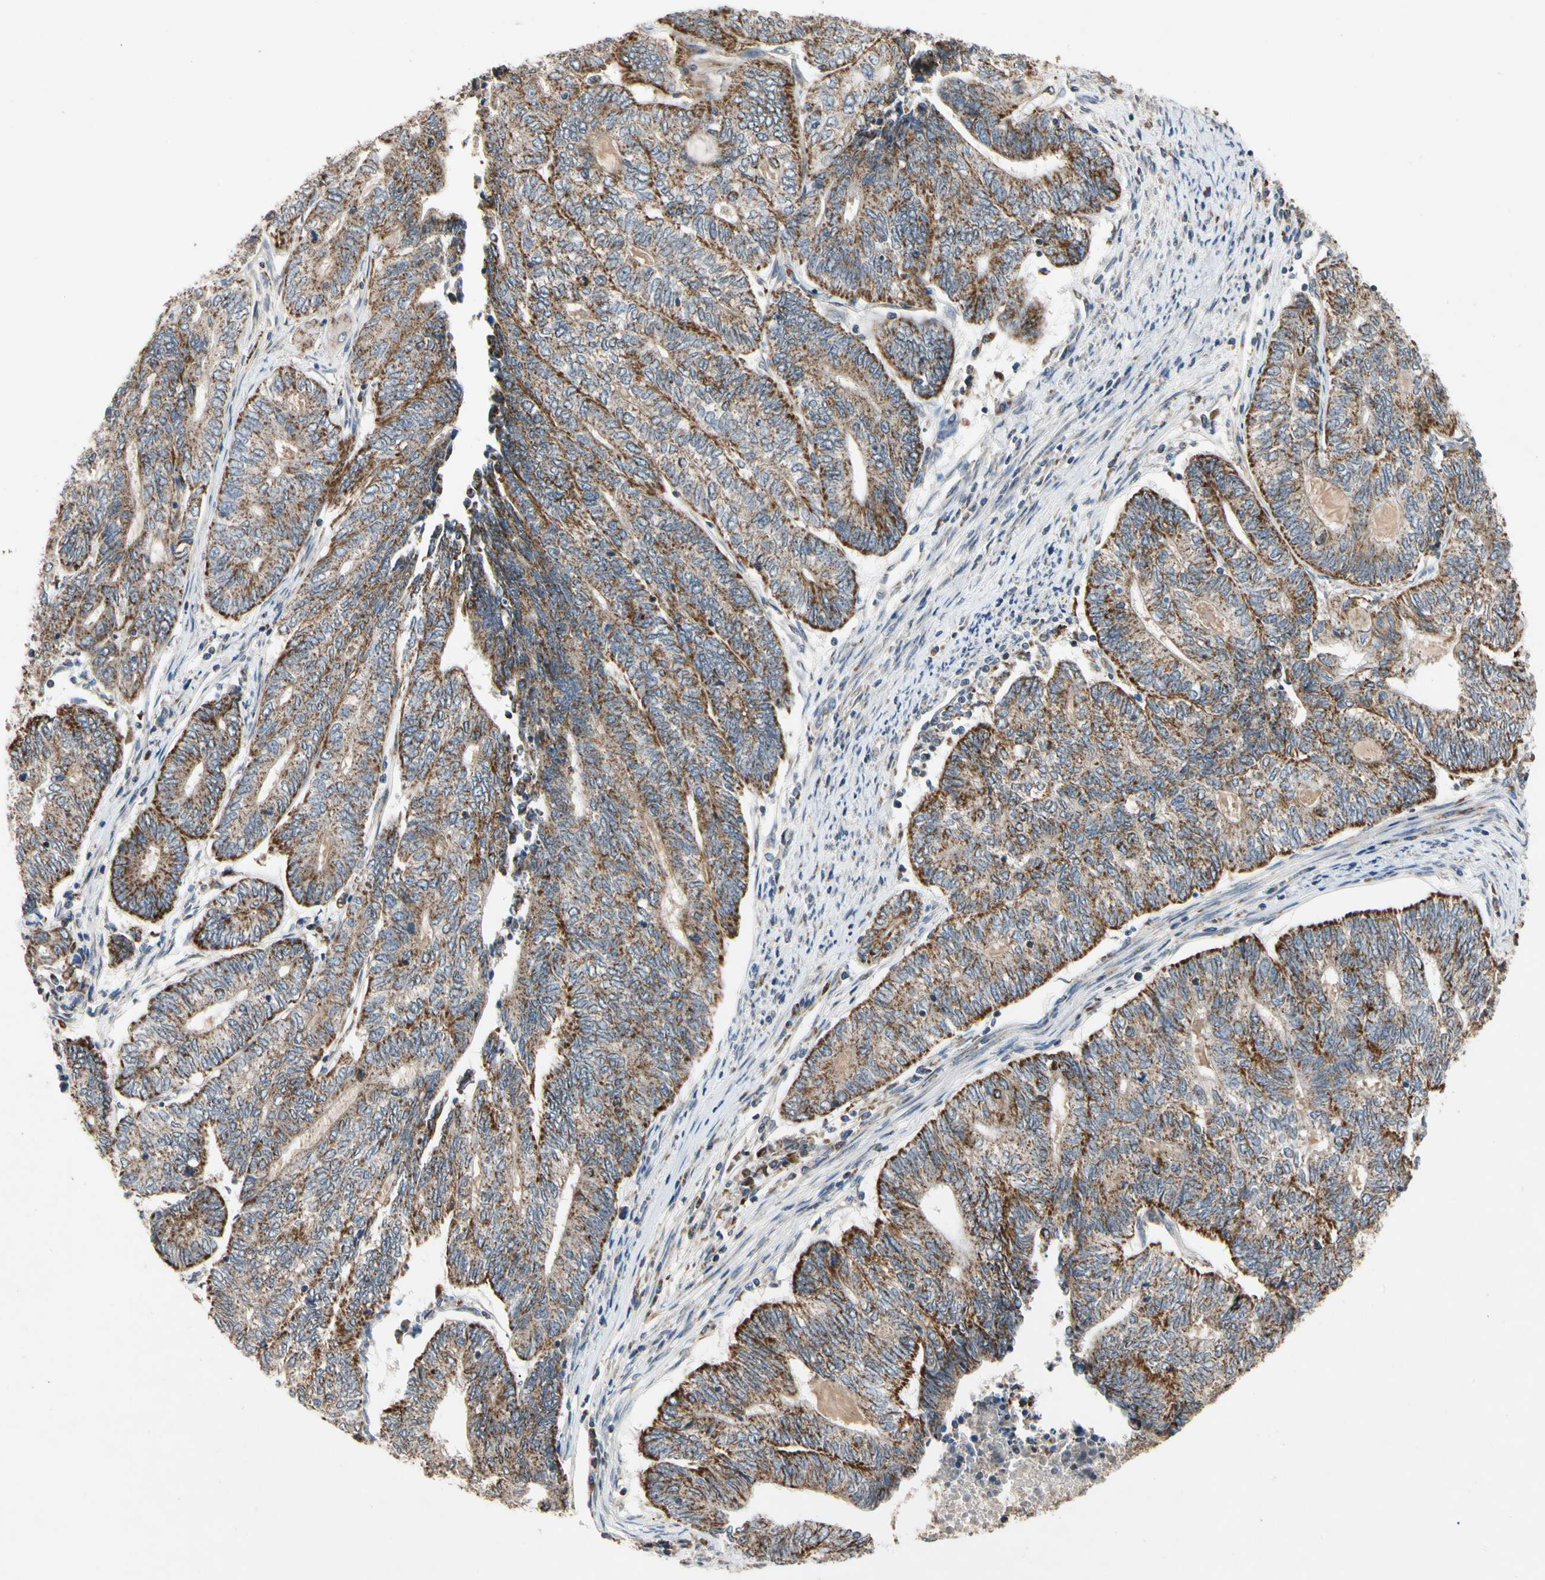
{"staining": {"intensity": "moderate", "quantity": ">75%", "location": "cytoplasmic/membranous"}, "tissue": "endometrial cancer", "cell_type": "Tumor cells", "image_type": "cancer", "snomed": [{"axis": "morphology", "description": "Adenocarcinoma, NOS"}, {"axis": "topography", "description": "Uterus"}, {"axis": "topography", "description": "Endometrium"}], "caption": "High-magnification brightfield microscopy of endometrial cancer stained with DAB (brown) and counterstained with hematoxylin (blue). tumor cells exhibit moderate cytoplasmic/membranous staining is appreciated in about>75% of cells.", "gene": "GPD2", "patient": {"sex": "female", "age": 70}}